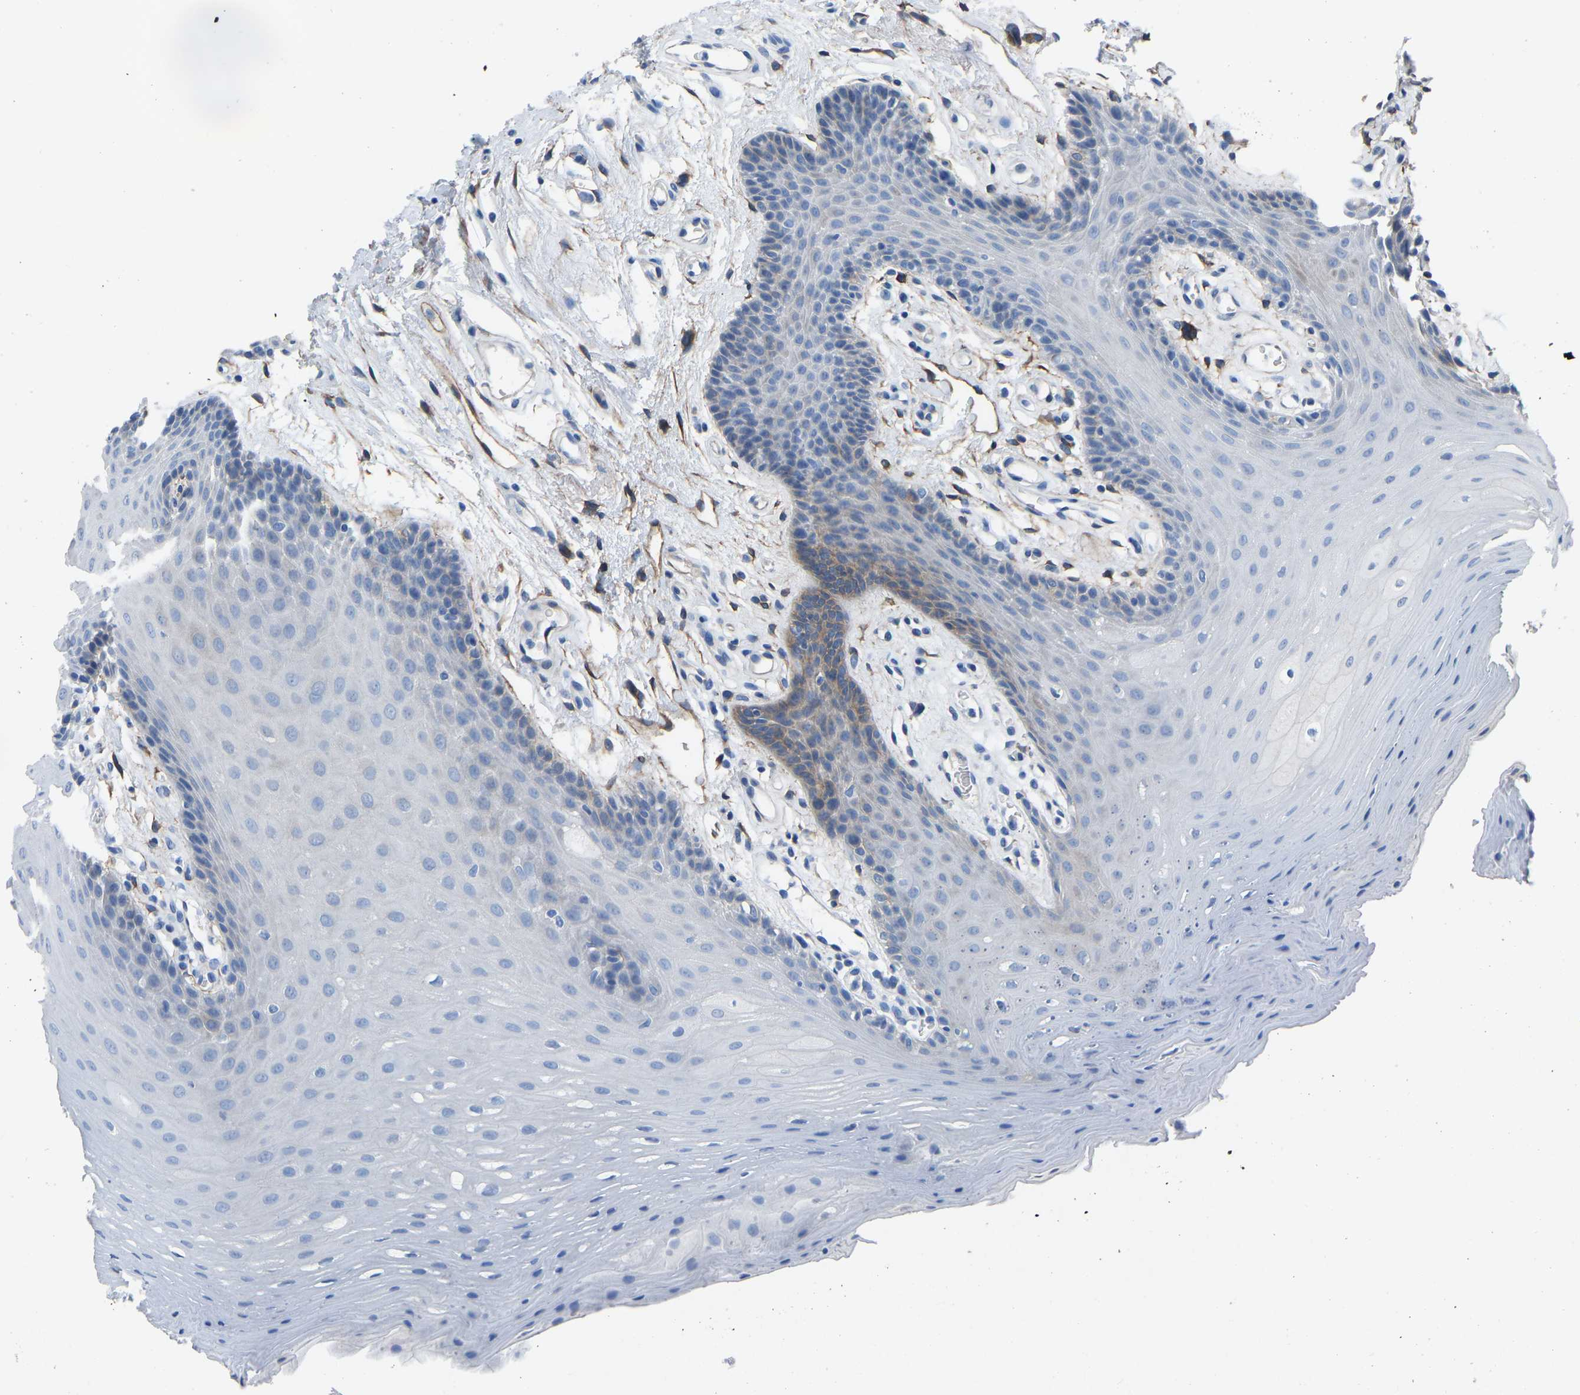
{"staining": {"intensity": "moderate", "quantity": "<25%", "location": "cytoplasmic/membranous"}, "tissue": "oral mucosa", "cell_type": "Squamous epithelial cells", "image_type": "normal", "snomed": [{"axis": "morphology", "description": "Normal tissue, NOS"}, {"axis": "morphology", "description": "Squamous cell carcinoma, NOS"}, {"axis": "topography", "description": "Oral tissue"}, {"axis": "topography", "description": "Head-Neck"}], "caption": "Approximately <25% of squamous epithelial cells in benign oral mucosa show moderate cytoplasmic/membranous protein staining as visualized by brown immunohistochemical staining.", "gene": "MYH10", "patient": {"sex": "male", "age": 71}}